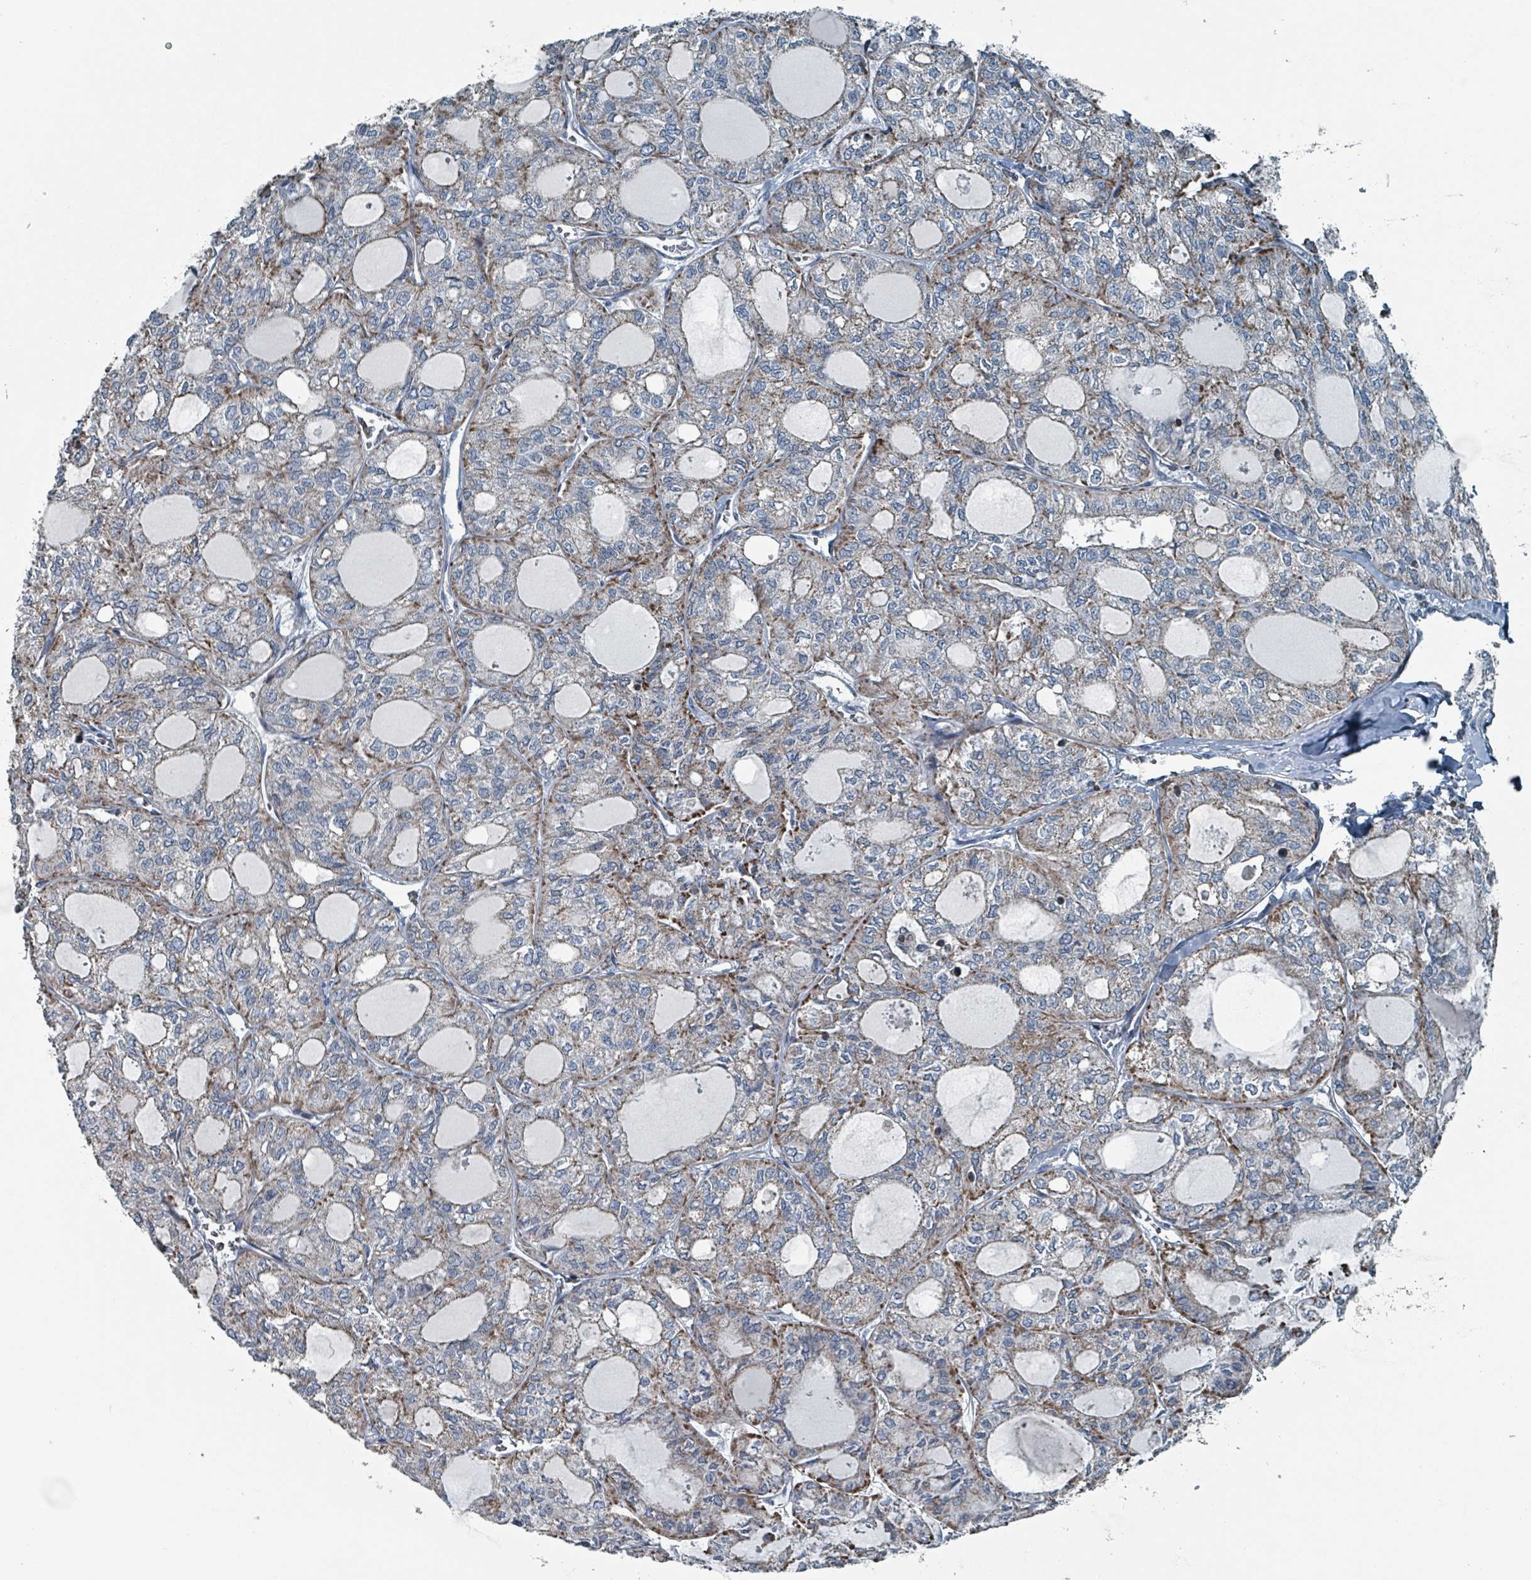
{"staining": {"intensity": "negative", "quantity": "none", "location": "none"}, "tissue": "thyroid cancer", "cell_type": "Tumor cells", "image_type": "cancer", "snomed": [{"axis": "morphology", "description": "Follicular adenoma carcinoma, NOS"}, {"axis": "topography", "description": "Thyroid gland"}], "caption": "Protein analysis of follicular adenoma carcinoma (thyroid) reveals no significant positivity in tumor cells.", "gene": "ABHD18", "patient": {"sex": "male", "age": 75}}